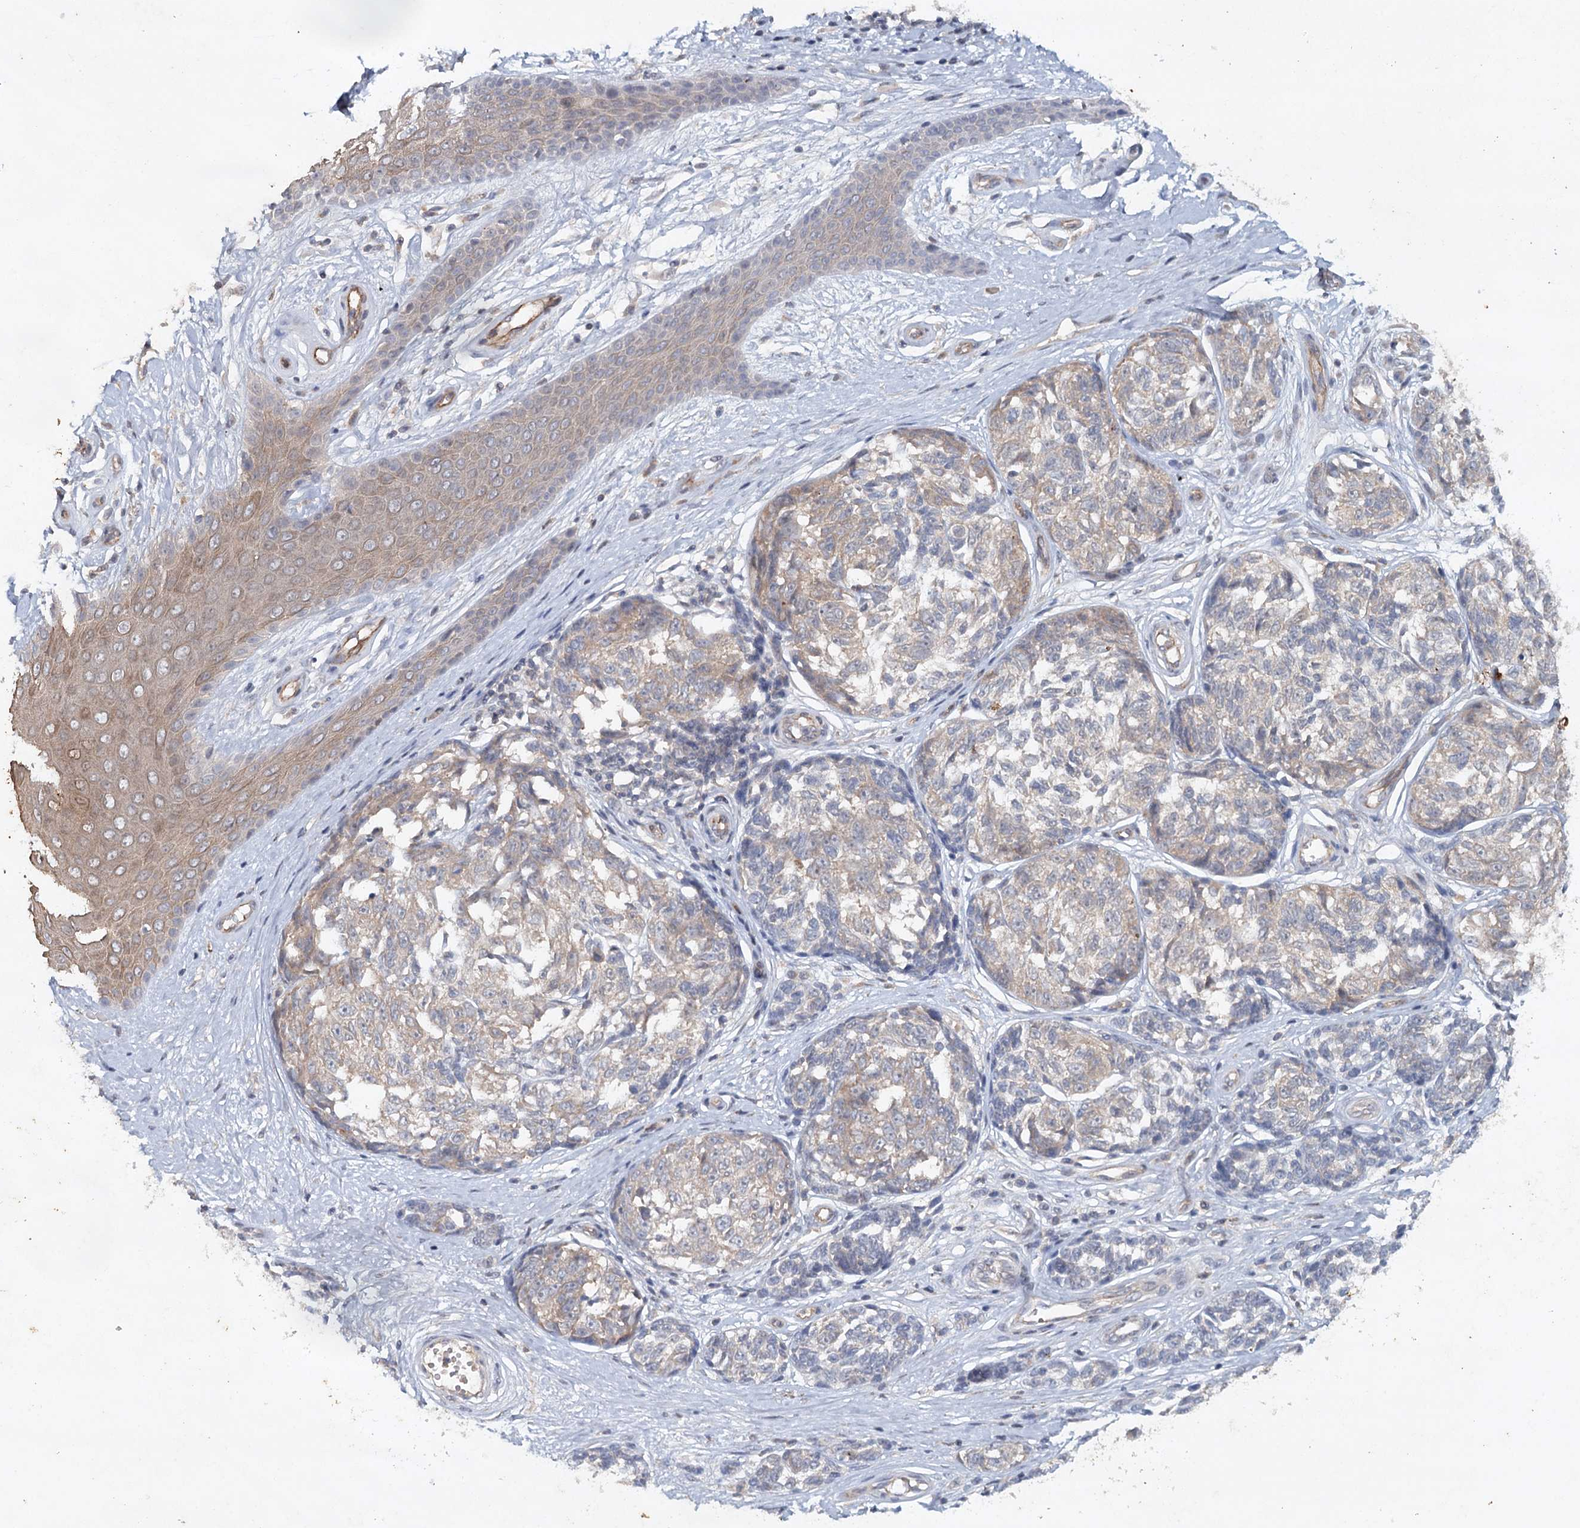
{"staining": {"intensity": "weak", "quantity": "25%-75%", "location": "cytoplasmic/membranous"}, "tissue": "melanoma", "cell_type": "Tumor cells", "image_type": "cancer", "snomed": [{"axis": "morphology", "description": "Malignant melanoma, NOS"}, {"axis": "topography", "description": "Skin"}], "caption": "Melanoma stained with a protein marker demonstrates weak staining in tumor cells.", "gene": "SYNPO", "patient": {"sex": "female", "age": 64}}